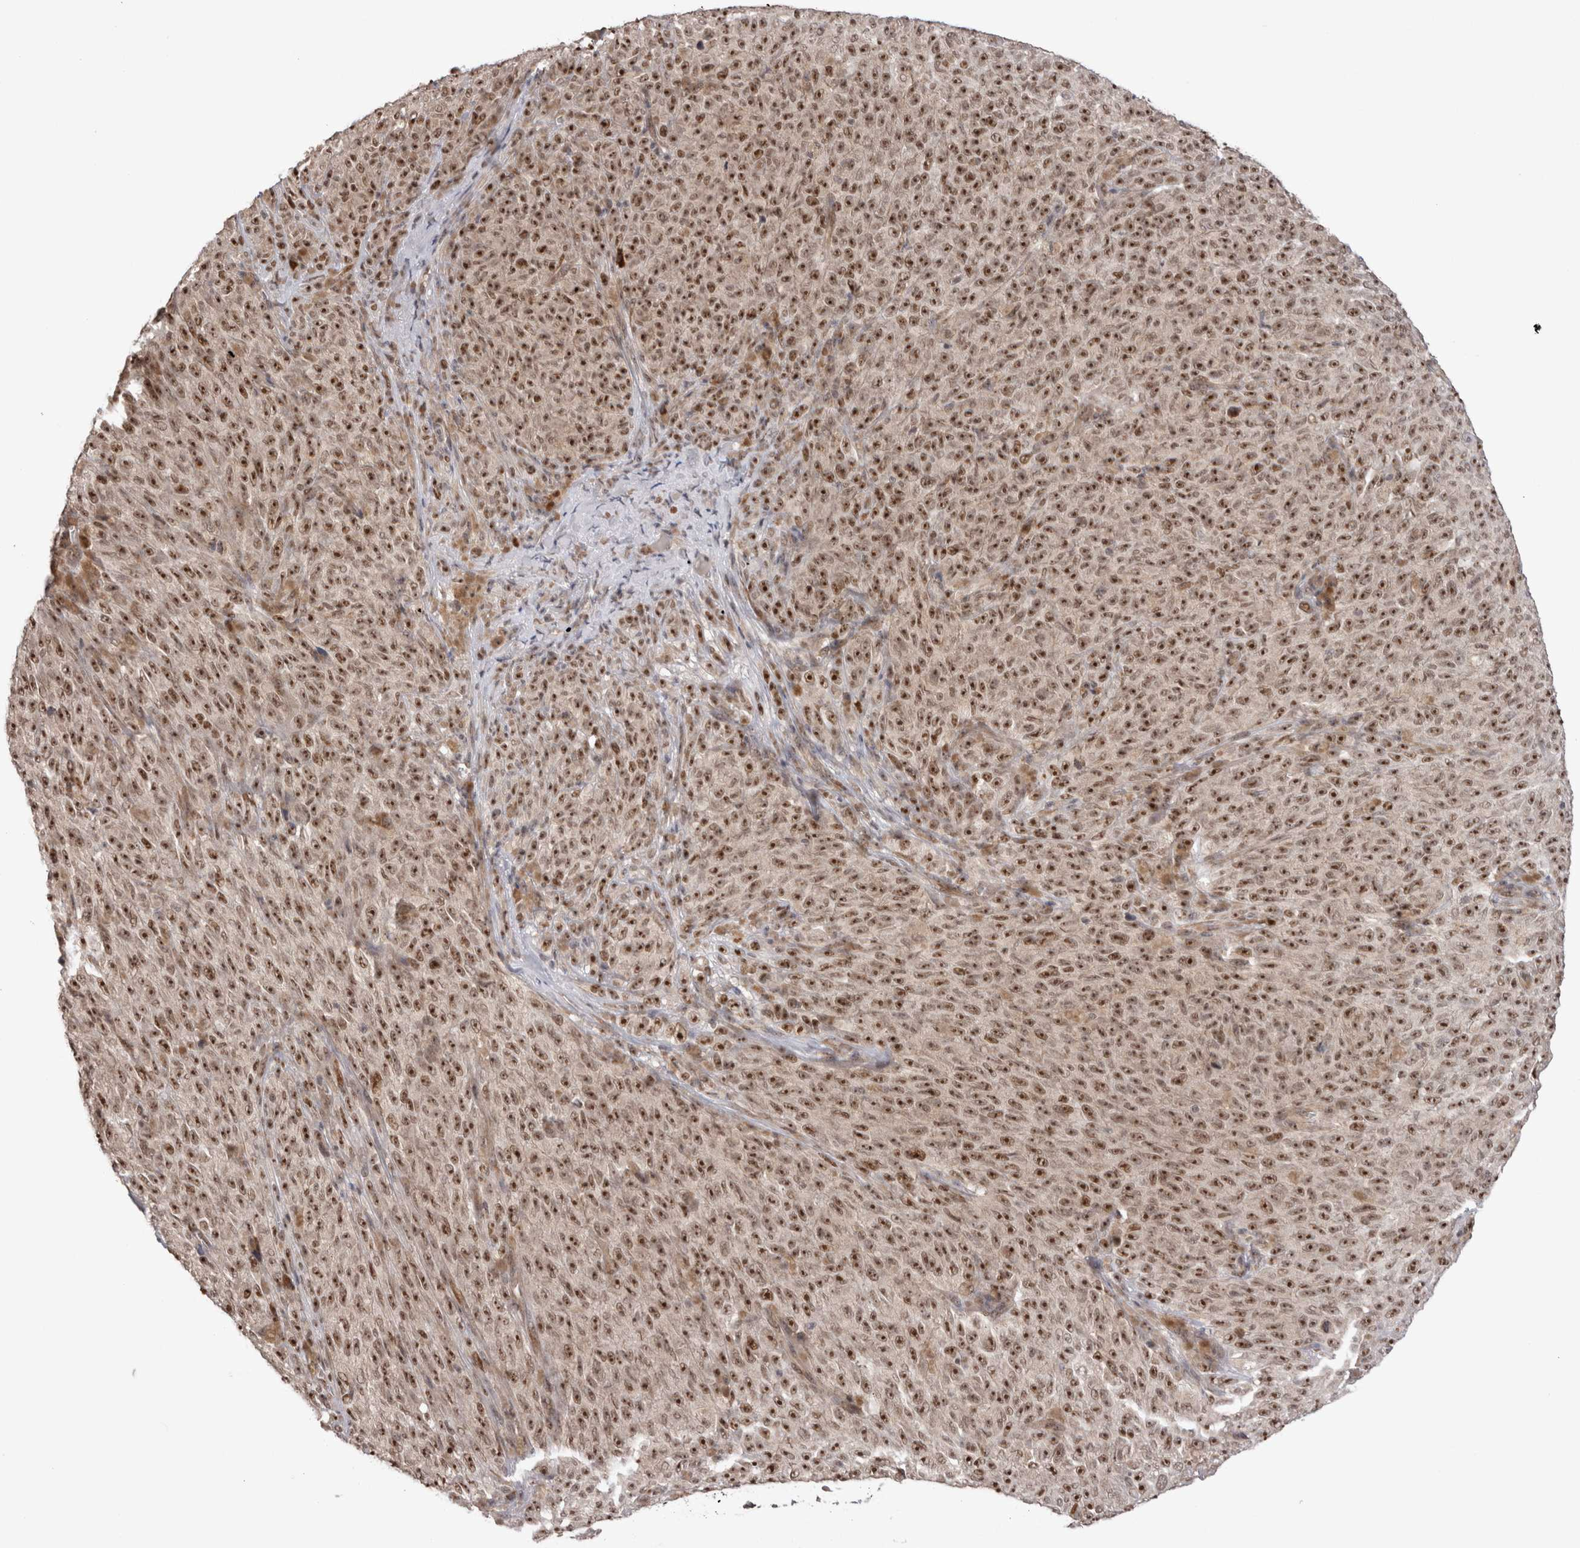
{"staining": {"intensity": "strong", "quantity": ">75%", "location": "nuclear"}, "tissue": "melanoma", "cell_type": "Tumor cells", "image_type": "cancer", "snomed": [{"axis": "morphology", "description": "Malignant melanoma, NOS"}, {"axis": "topography", "description": "Skin"}], "caption": "Melanoma was stained to show a protein in brown. There is high levels of strong nuclear staining in about >75% of tumor cells.", "gene": "EXOSC4", "patient": {"sex": "female", "age": 82}}